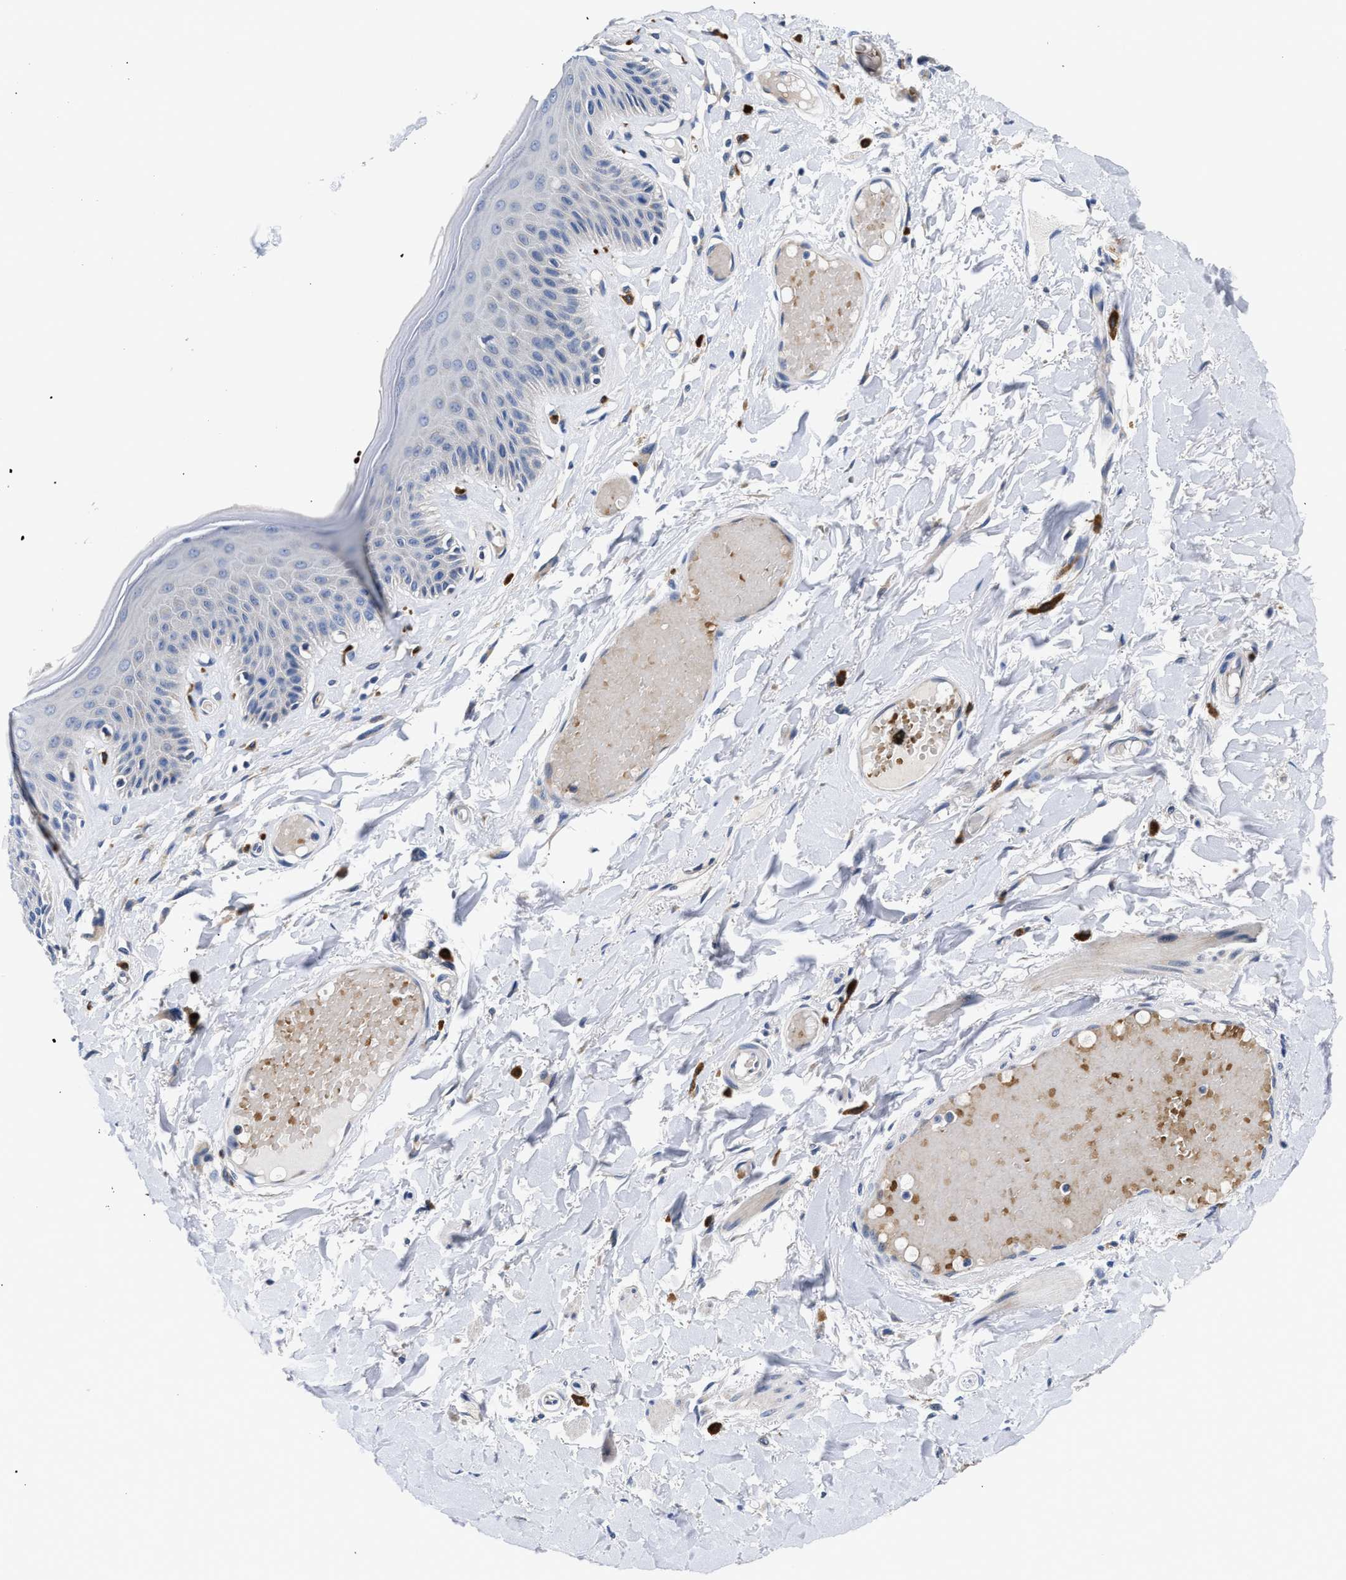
{"staining": {"intensity": "moderate", "quantity": "<25%", "location": "cytoplasmic/membranous"}, "tissue": "skin", "cell_type": "Epidermal cells", "image_type": "normal", "snomed": [{"axis": "morphology", "description": "Normal tissue, NOS"}, {"axis": "topography", "description": "Vulva"}], "caption": "The immunohistochemical stain labels moderate cytoplasmic/membranous staining in epidermal cells of benign skin.", "gene": "RINT1", "patient": {"sex": "female", "age": 73}}